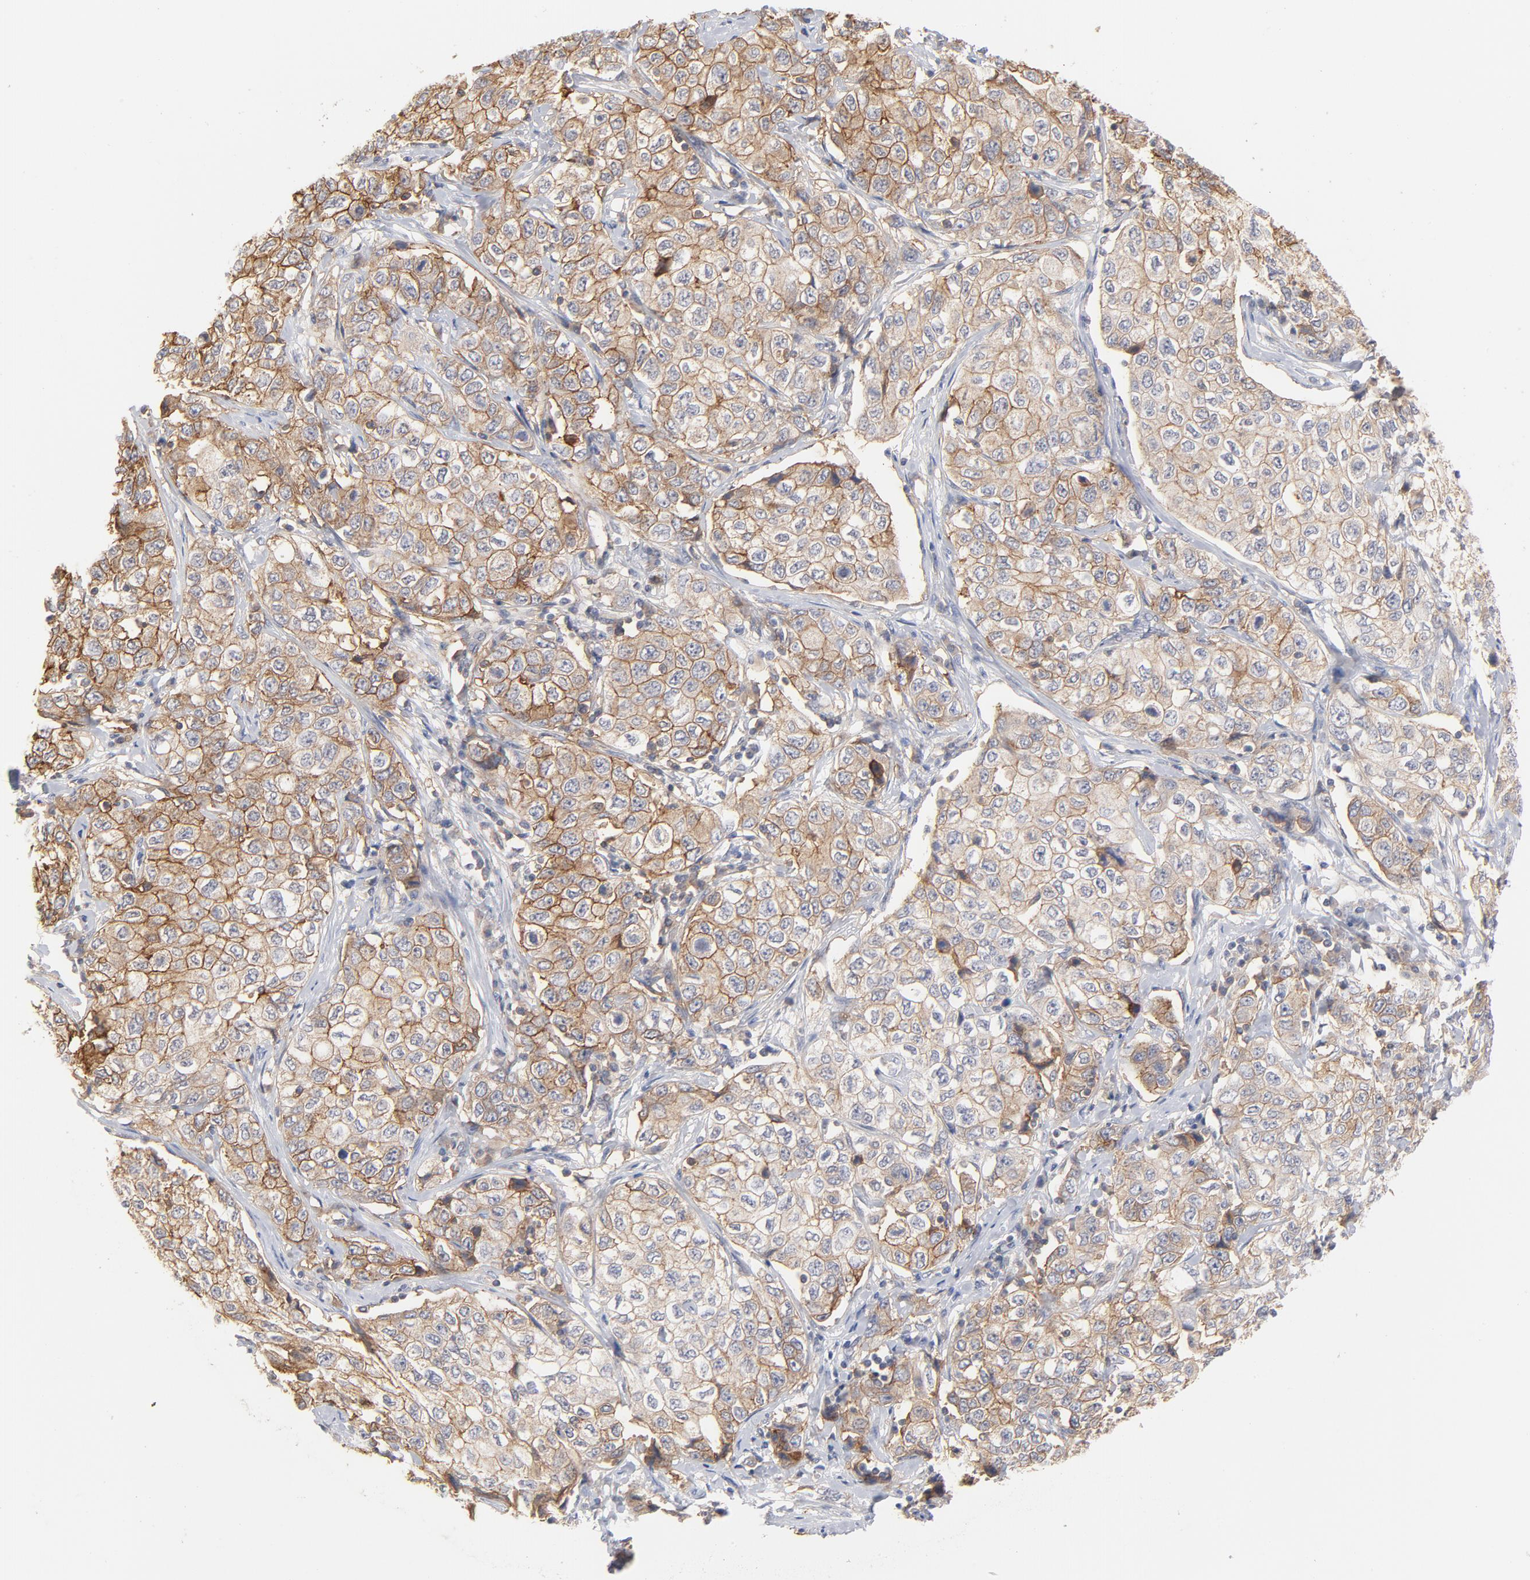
{"staining": {"intensity": "moderate", "quantity": ">75%", "location": "cytoplasmic/membranous"}, "tissue": "stomach cancer", "cell_type": "Tumor cells", "image_type": "cancer", "snomed": [{"axis": "morphology", "description": "Adenocarcinoma, NOS"}, {"axis": "topography", "description": "Stomach"}], "caption": "This micrograph displays immunohistochemistry staining of stomach adenocarcinoma, with medium moderate cytoplasmic/membranous staining in about >75% of tumor cells.", "gene": "SETD3", "patient": {"sex": "male", "age": 48}}